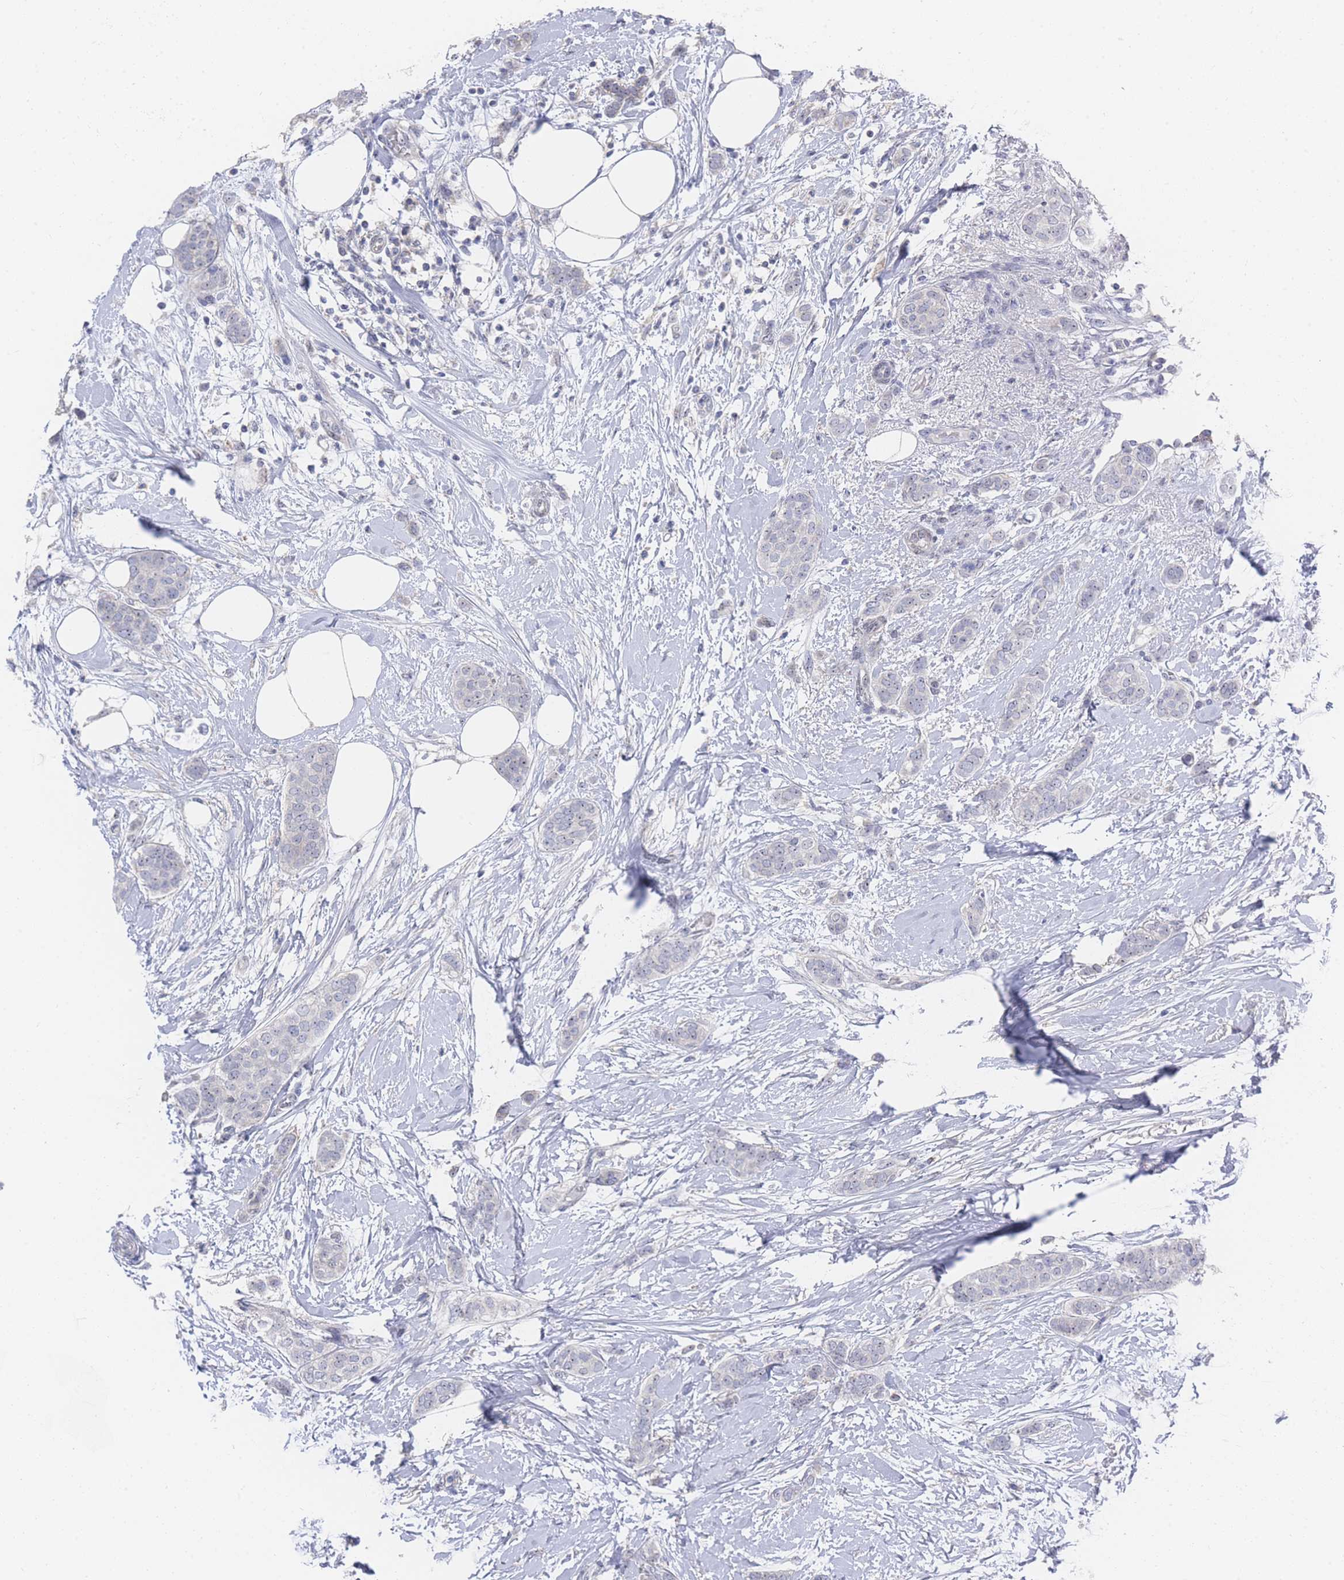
{"staining": {"intensity": "negative", "quantity": "none", "location": "none"}, "tissue": "breast cancer", "cell_type": "Tumor cells", "image_type": "cancer", "snomed": [{"axis": "morphology", "description": "Duct carcinoma"}, {"axis": "topography", "description": "Breast"}], "caption": "A high-resolution micrograph shows IHC staining of breast cancer (invasive ductal carcinoma), which reveals no significant positivity in tumor cells.", "gene": "ZNF142", "patient": {"sex": "female", "age": 72}}